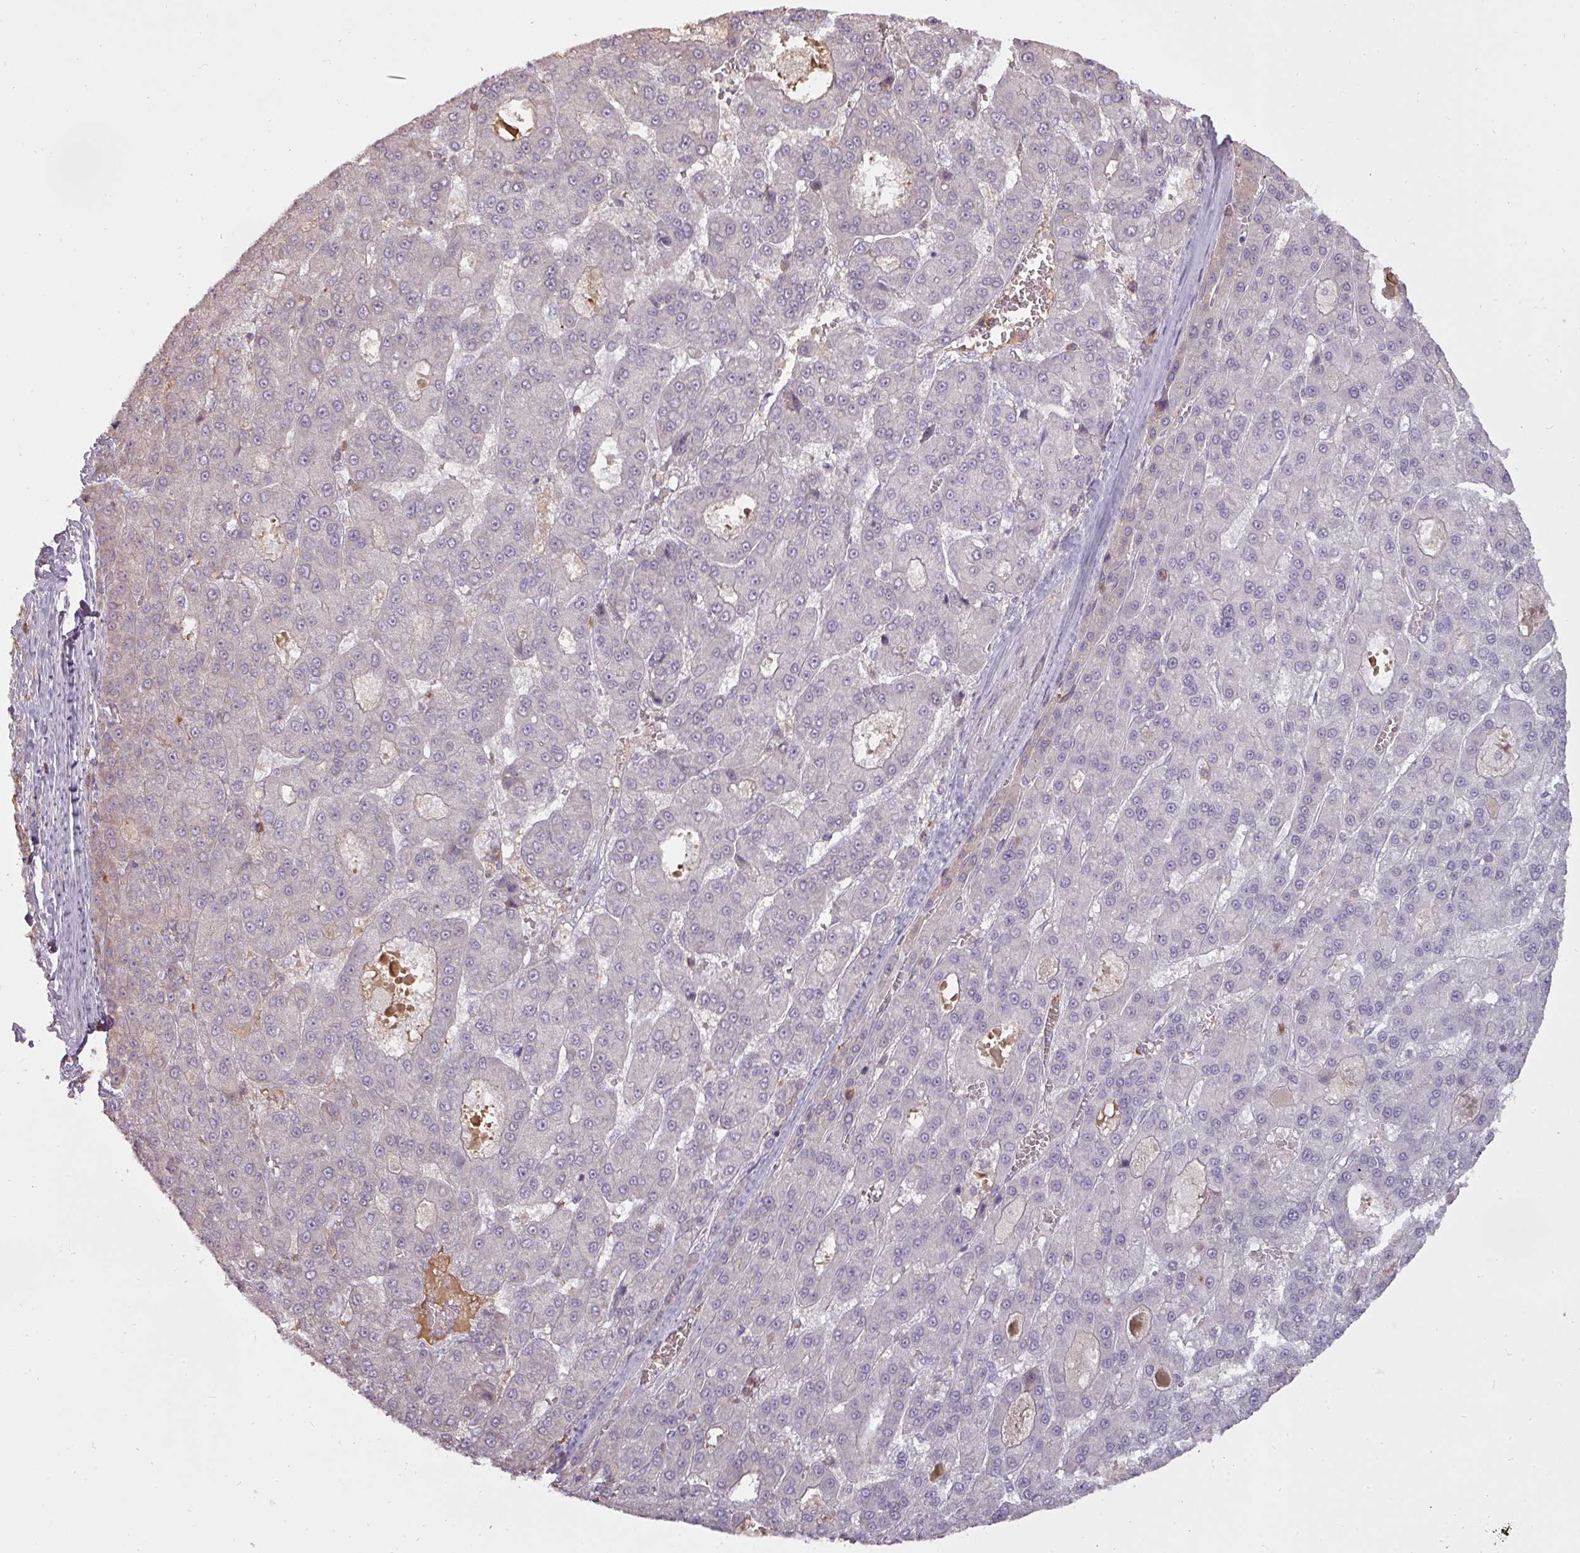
{"staining": {"intensity": "negative", "quantity": "none", "location": "none"}, "tissue": "liver cancer", "cell_type": "Tumor cells", "image_type": "cancer", "snomed": [{"axis": "morphology", "description": "Carcinoma, Hepatocellular, NOS"}, {"axis": "topography", "description": "Liver"}], "caption": "IHC photomicrograph of liver cancer (hepatocellular carcinoma) stained for a protein (brown), which exhibits no staining in tumor cells. (DAB immunohistochemistry (IHC) visualized using brightfield microscopy, high magnification).", "gene": "STK4", "patient": {"sex": "male", "age": 70}}